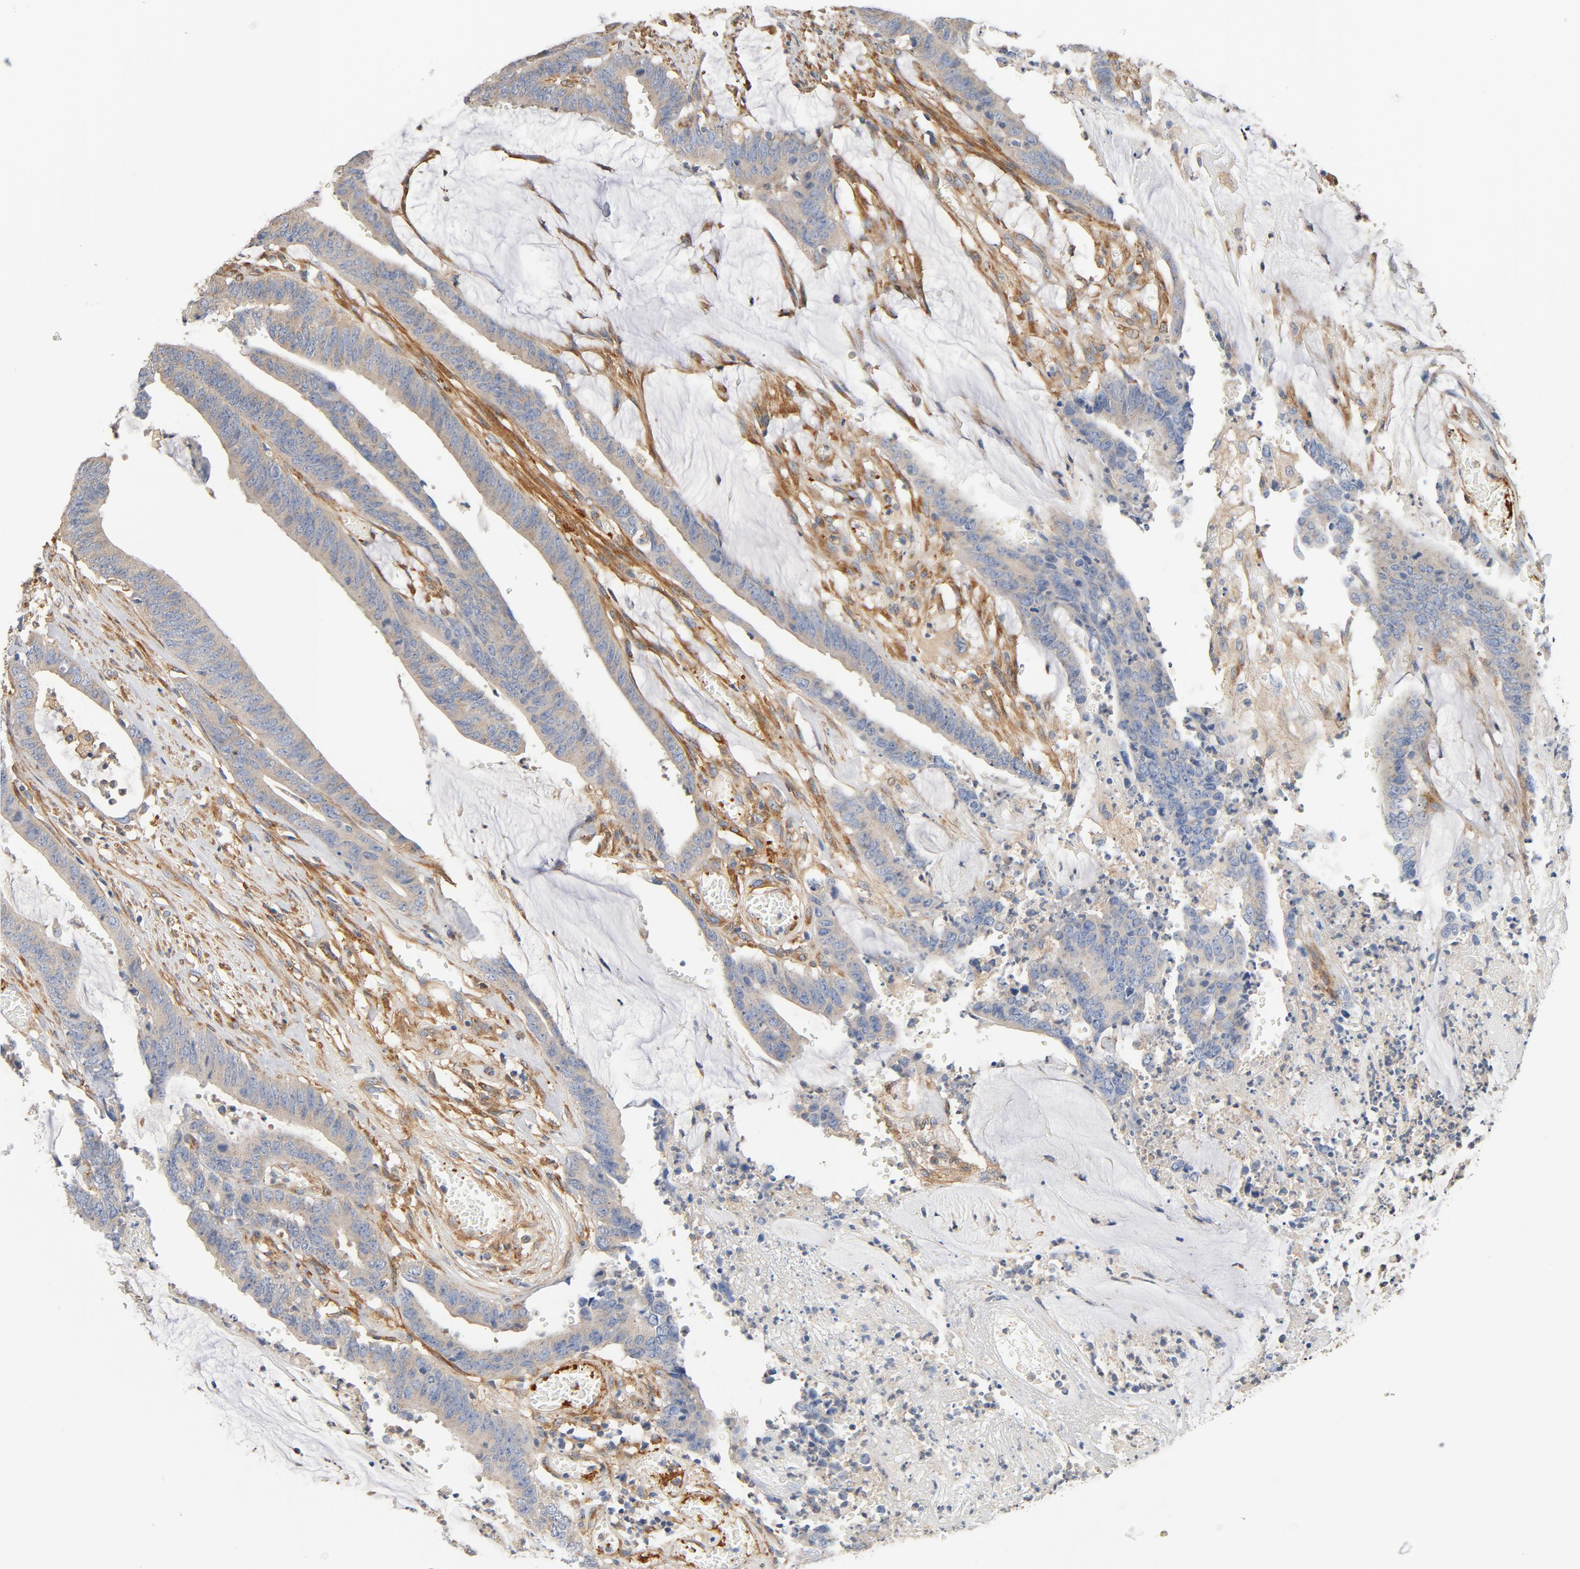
{"staining": {"intensity": "weak", "quantity": "25%-75%", "location": "cytoplasmic/membranous"}, "tissue": "colorectal cancer", "cell_type": "Tumor cells", "image_type": "cancer", "snomed": [{"axis": "morphology", "description": "Adenocarcinoma, NOS"}, {"axis": "topography", "description": "Rectum"}], "caption": "Weak cytoplasmic/membranous staining for a protein is appreciated in approximately 25%-75% of tumor cells of colorectal cancer using IHC.", "gene": "ILK", "patient": {"sex": "female", "age": 66}}